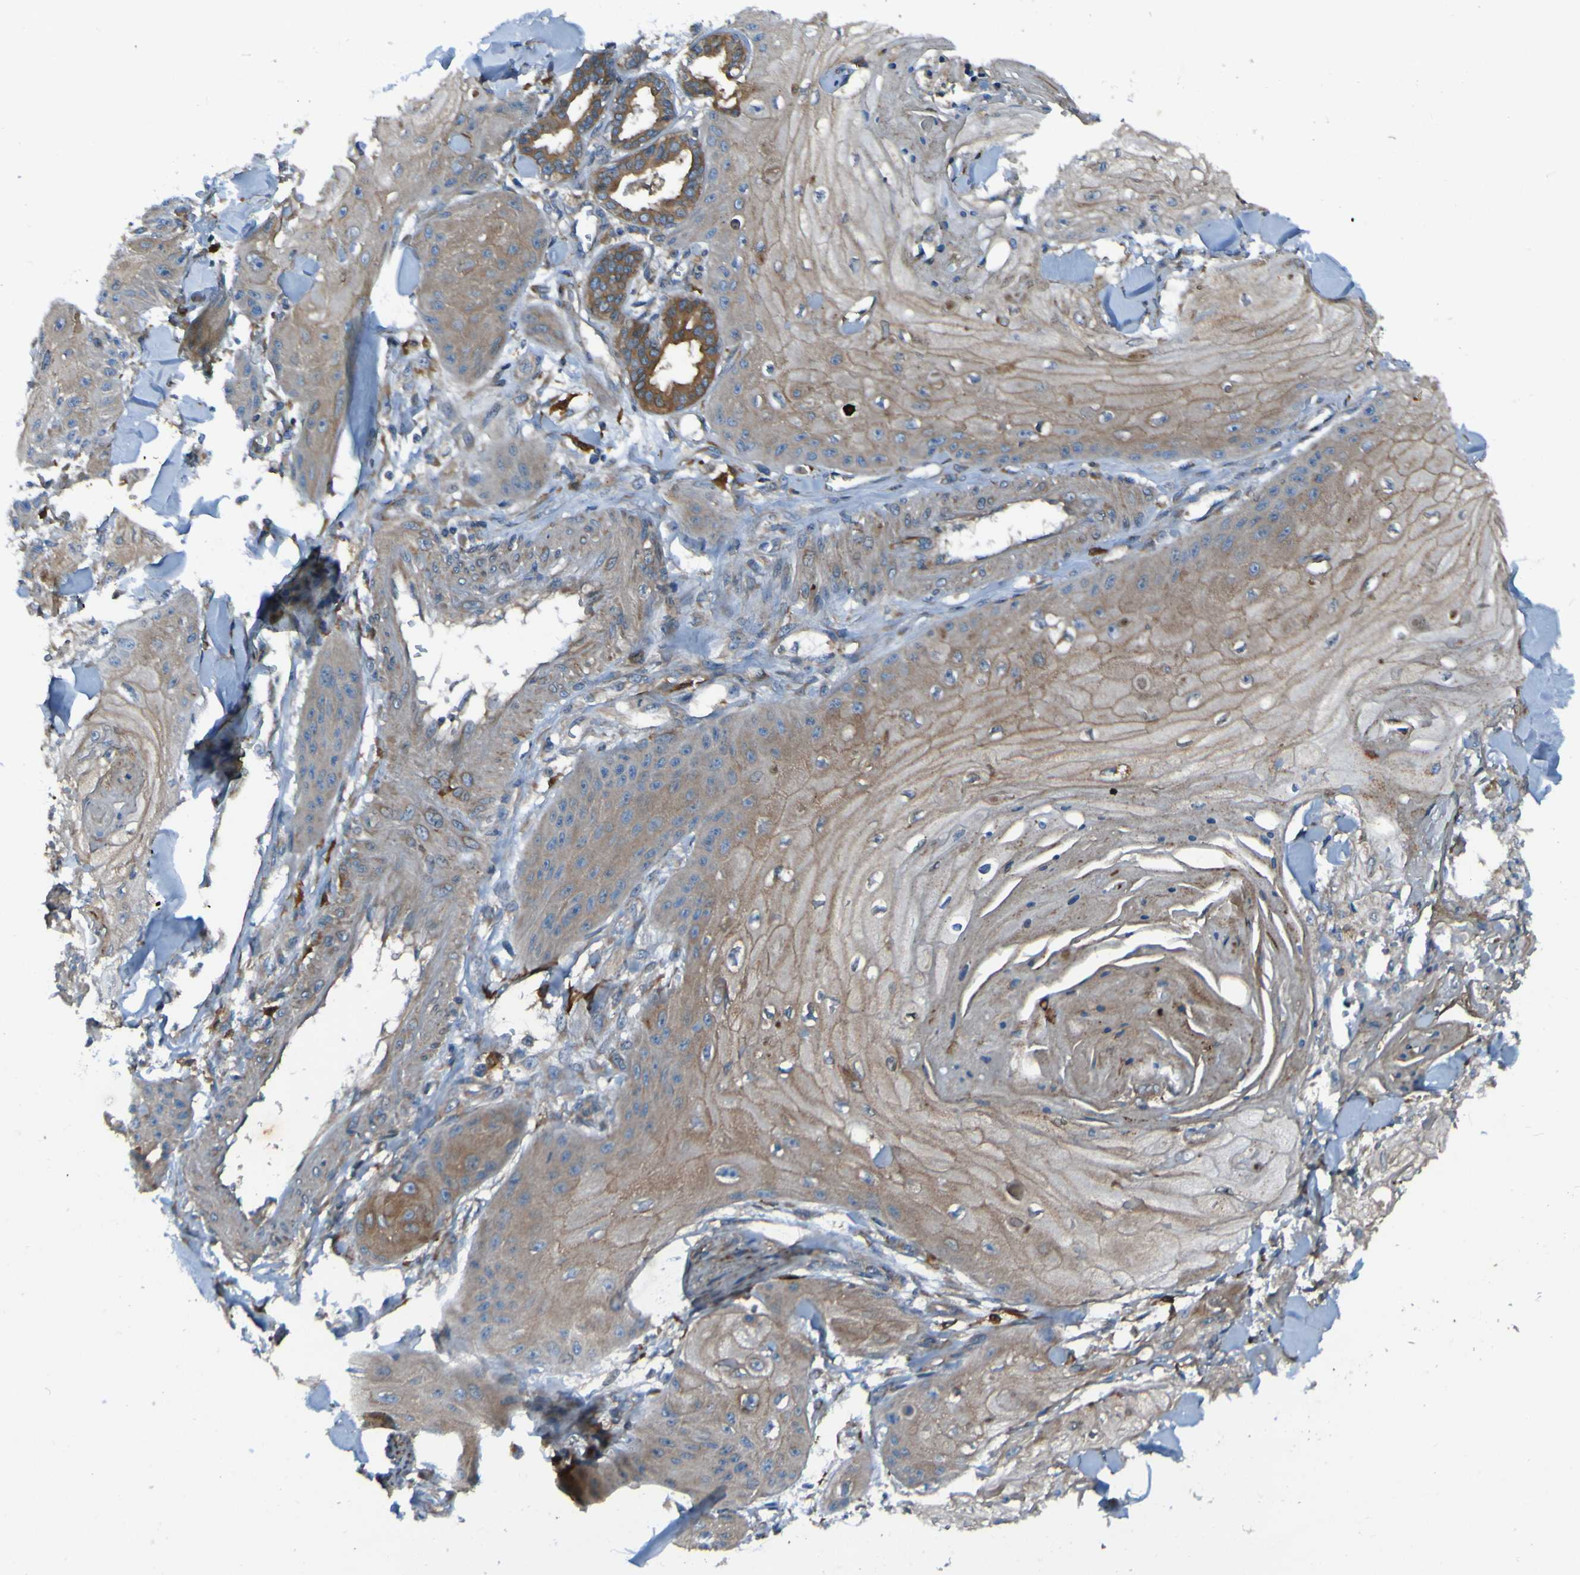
{"staining": {"intensity": "moderate", "quantity": ">75%", "location": "cytoplasmic/membranous"}, "tissue": "skin cancer", "cell_type": "Tumor cells", "image_type": "cancer", "snomed": [{"axis": "morphology", "description": "Squamous cell carcinoma, NOS"}, {"axis": "topography", "description": "Skin"}], "caption": "Immunohistochemical staining of skin cancer (squamous cell carcinoma) displays moderate cytoplasmic/membranous protein positivity in about >75% of tumor cells.", "gene": "RAB5B", "patient": {"sex": "male", "age": 74}}